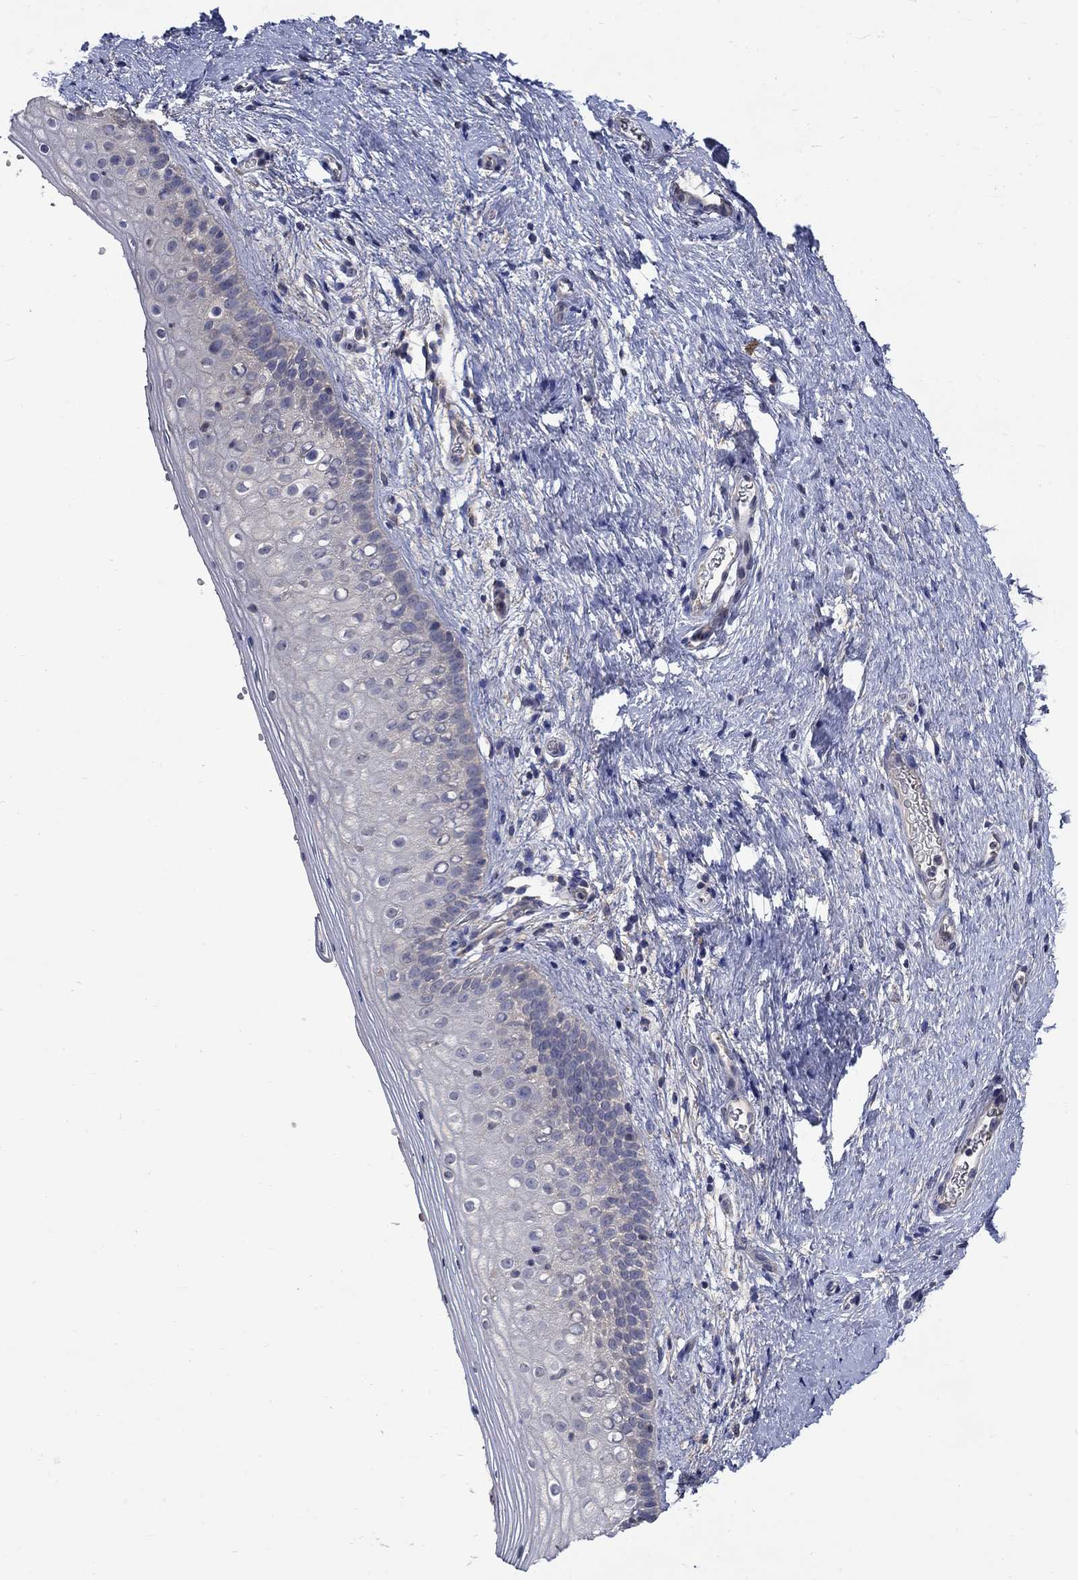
{"staining": {"intensity": "negative", "quantity": "none", "location": "none"}, "tissue": "vagina", "cell_type": "Squamous epithelial cells", "image_type": "normal", "snomed": [{"axis": "morphology", "description": "Normal tissue, NOS"}, {"axis": "topography", "description": "Vagina"}], "caption": "This is a histopathology image of immunohistochemistry staining of benign vagina, which shows no positivity in squamous epithelial cells. The staining was performed using DAB (3,3'-diaminobenzidine) to visualize the protein expression in brown, while the nuclei were stained in blue with hematoxylin (Magnification: 20x).", "gene": "HSPA12A", "patient": {"sex": "female", "age": 47}}